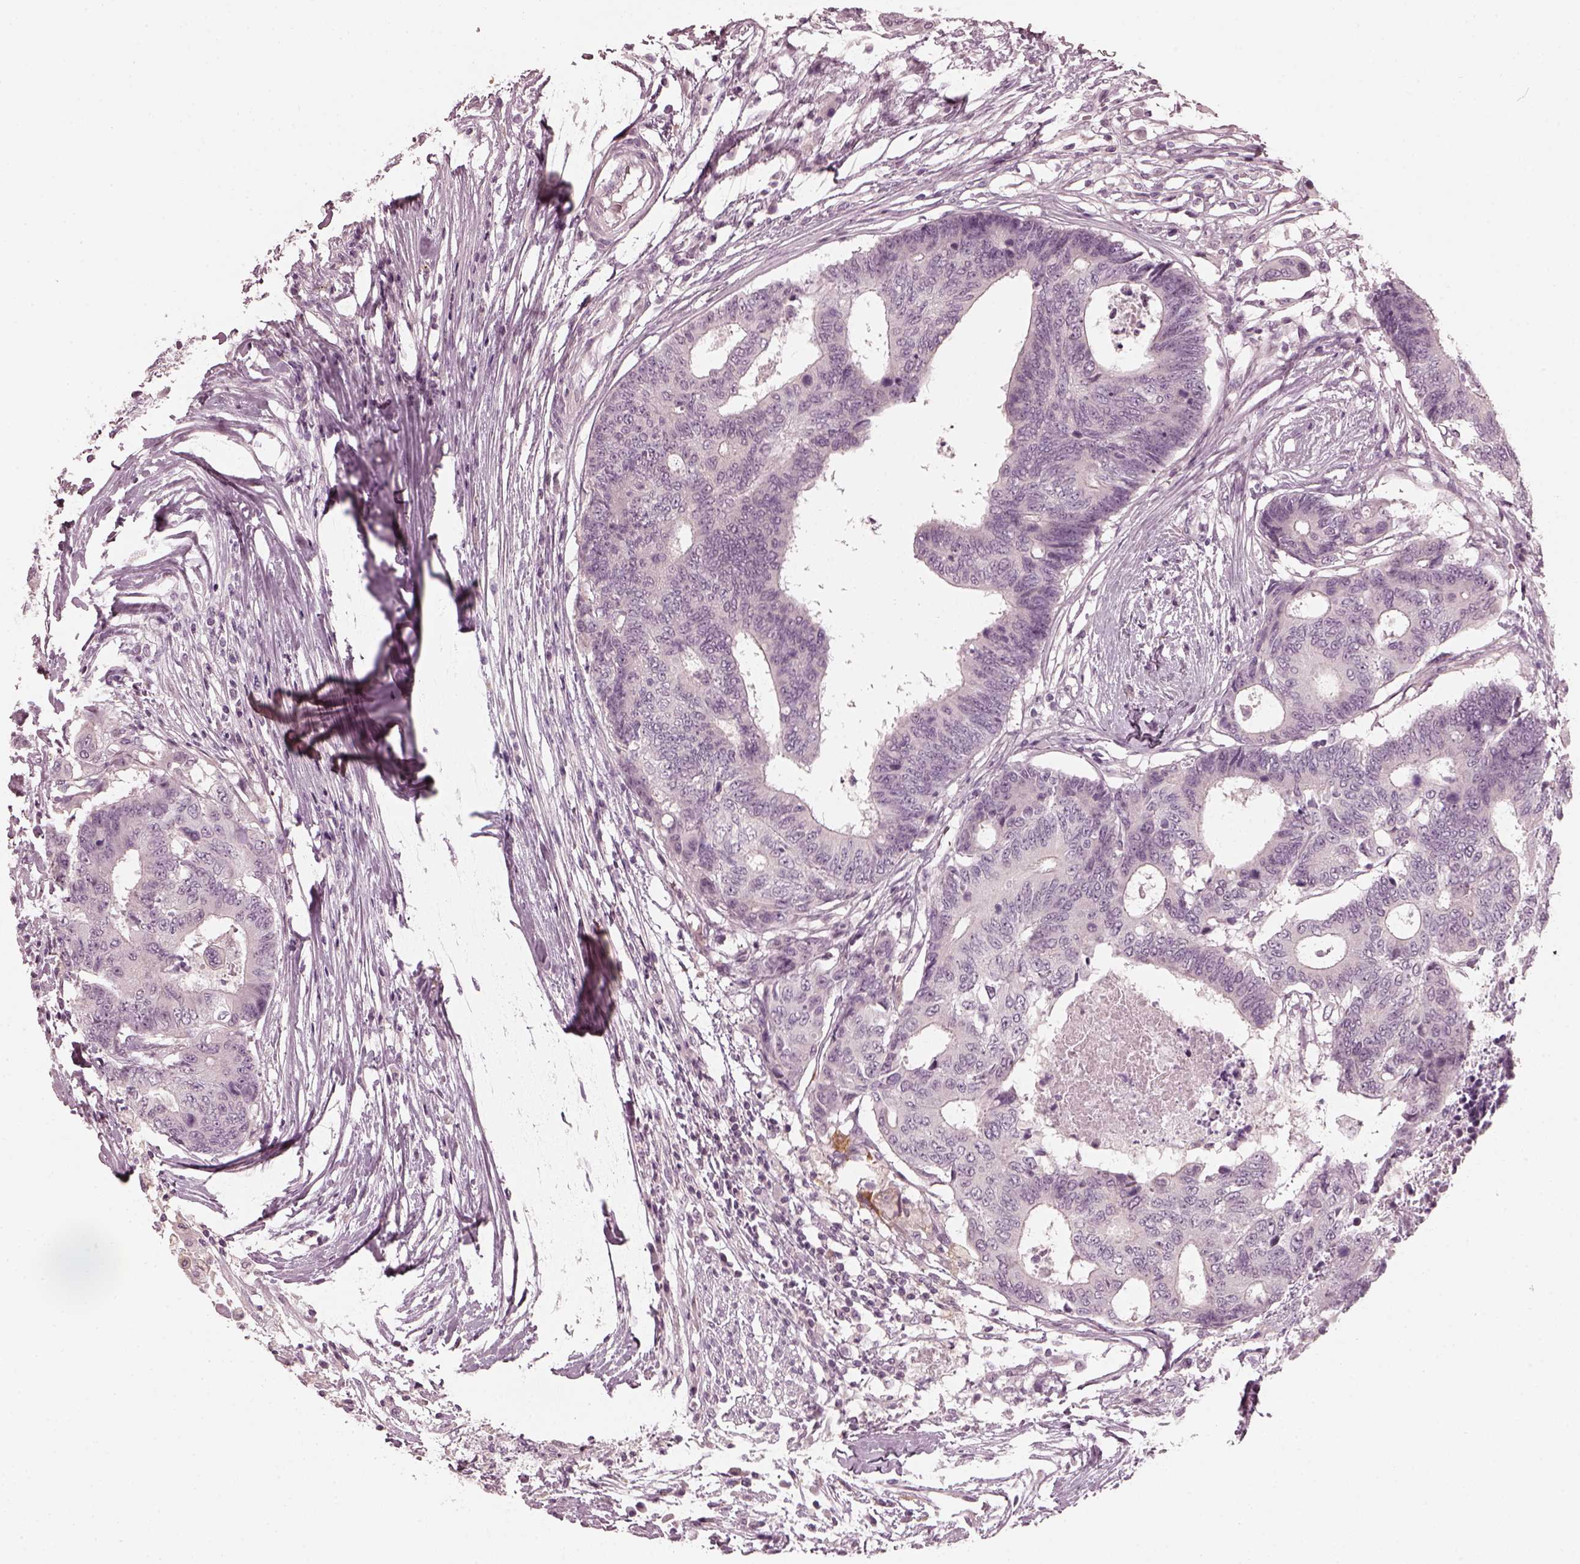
{"staining": {"intensity": "negative", "quantity": "none", "location": "none"}, "tissue": "colorectal cancer", "cell_type": "Tumor cells", "image_type": "cancer", "snomed": [{"axis": "morphology", "description": "Adenocarcinoma, NOS"}, {"axis": "topography", "description": "Colon"}], "caption": "This is an immunohistochemistry micrograph of human colorectal cancer (adenocarcinoma). There is no expression in tumor cells.", "gene": "CHIT1", "patient": {"sex": "female", "age": 48}}